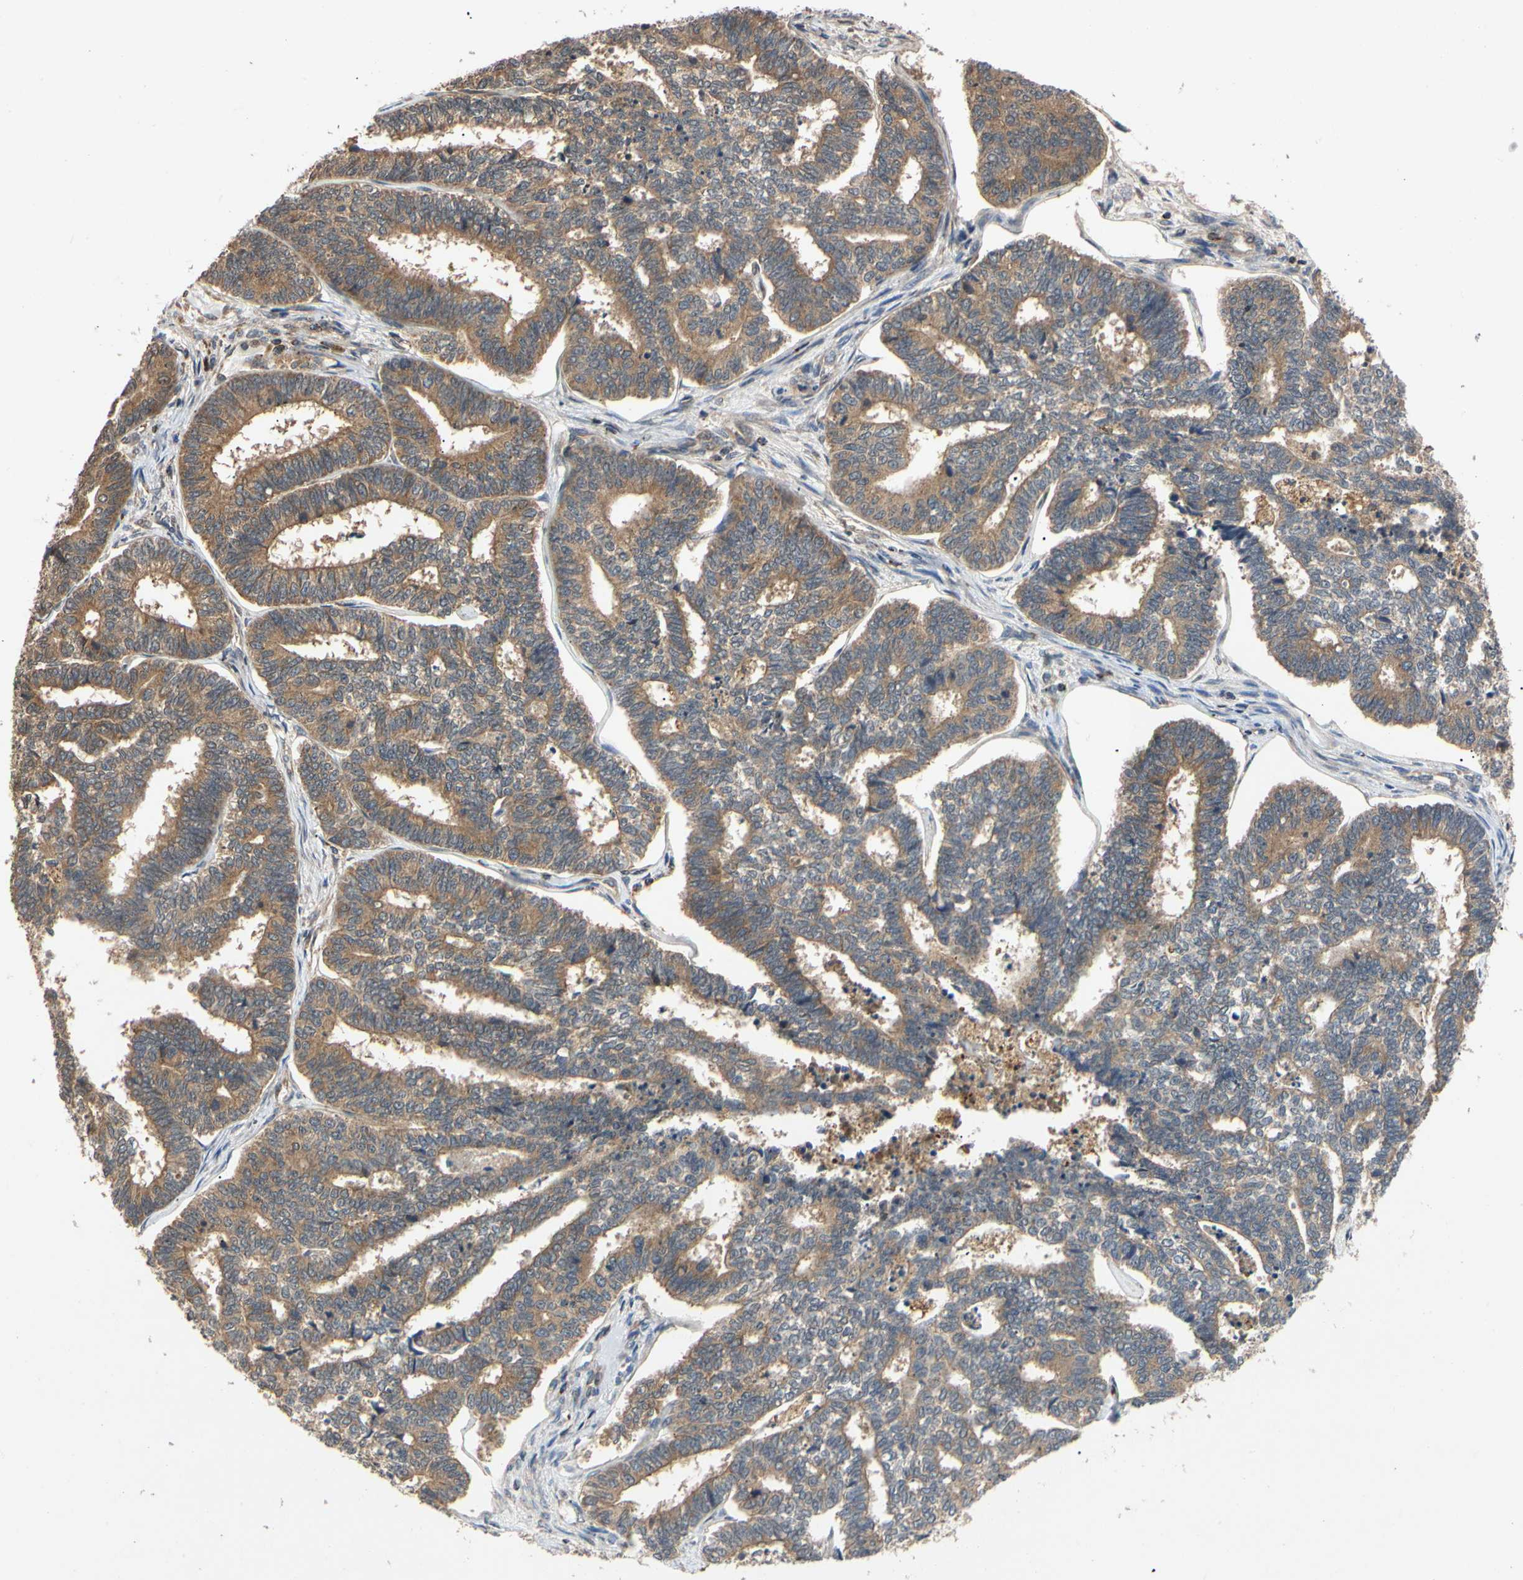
{"staining": {"intensity": "moderate", "quantity": ">75%", "location": "cytoplasmic/membranous"}, "tissue": "endometrial cancer", "cell_type": "Tumor cells", "image_type": "cancer", "snomed": [{"axis": "morphology", "description": "Adenocarcinoma, NOS"}, {"axis": "topography", "description": "Endometrium"}], "caption": "IHC of adenocarcinoma (endometrial) demonstrates medium levels of moderate cytoplasmic/membranous positivity in approximately >75% of tumor cells.", "gene": "MRPS22", "patient": {"sex": "female", "age": 70}}